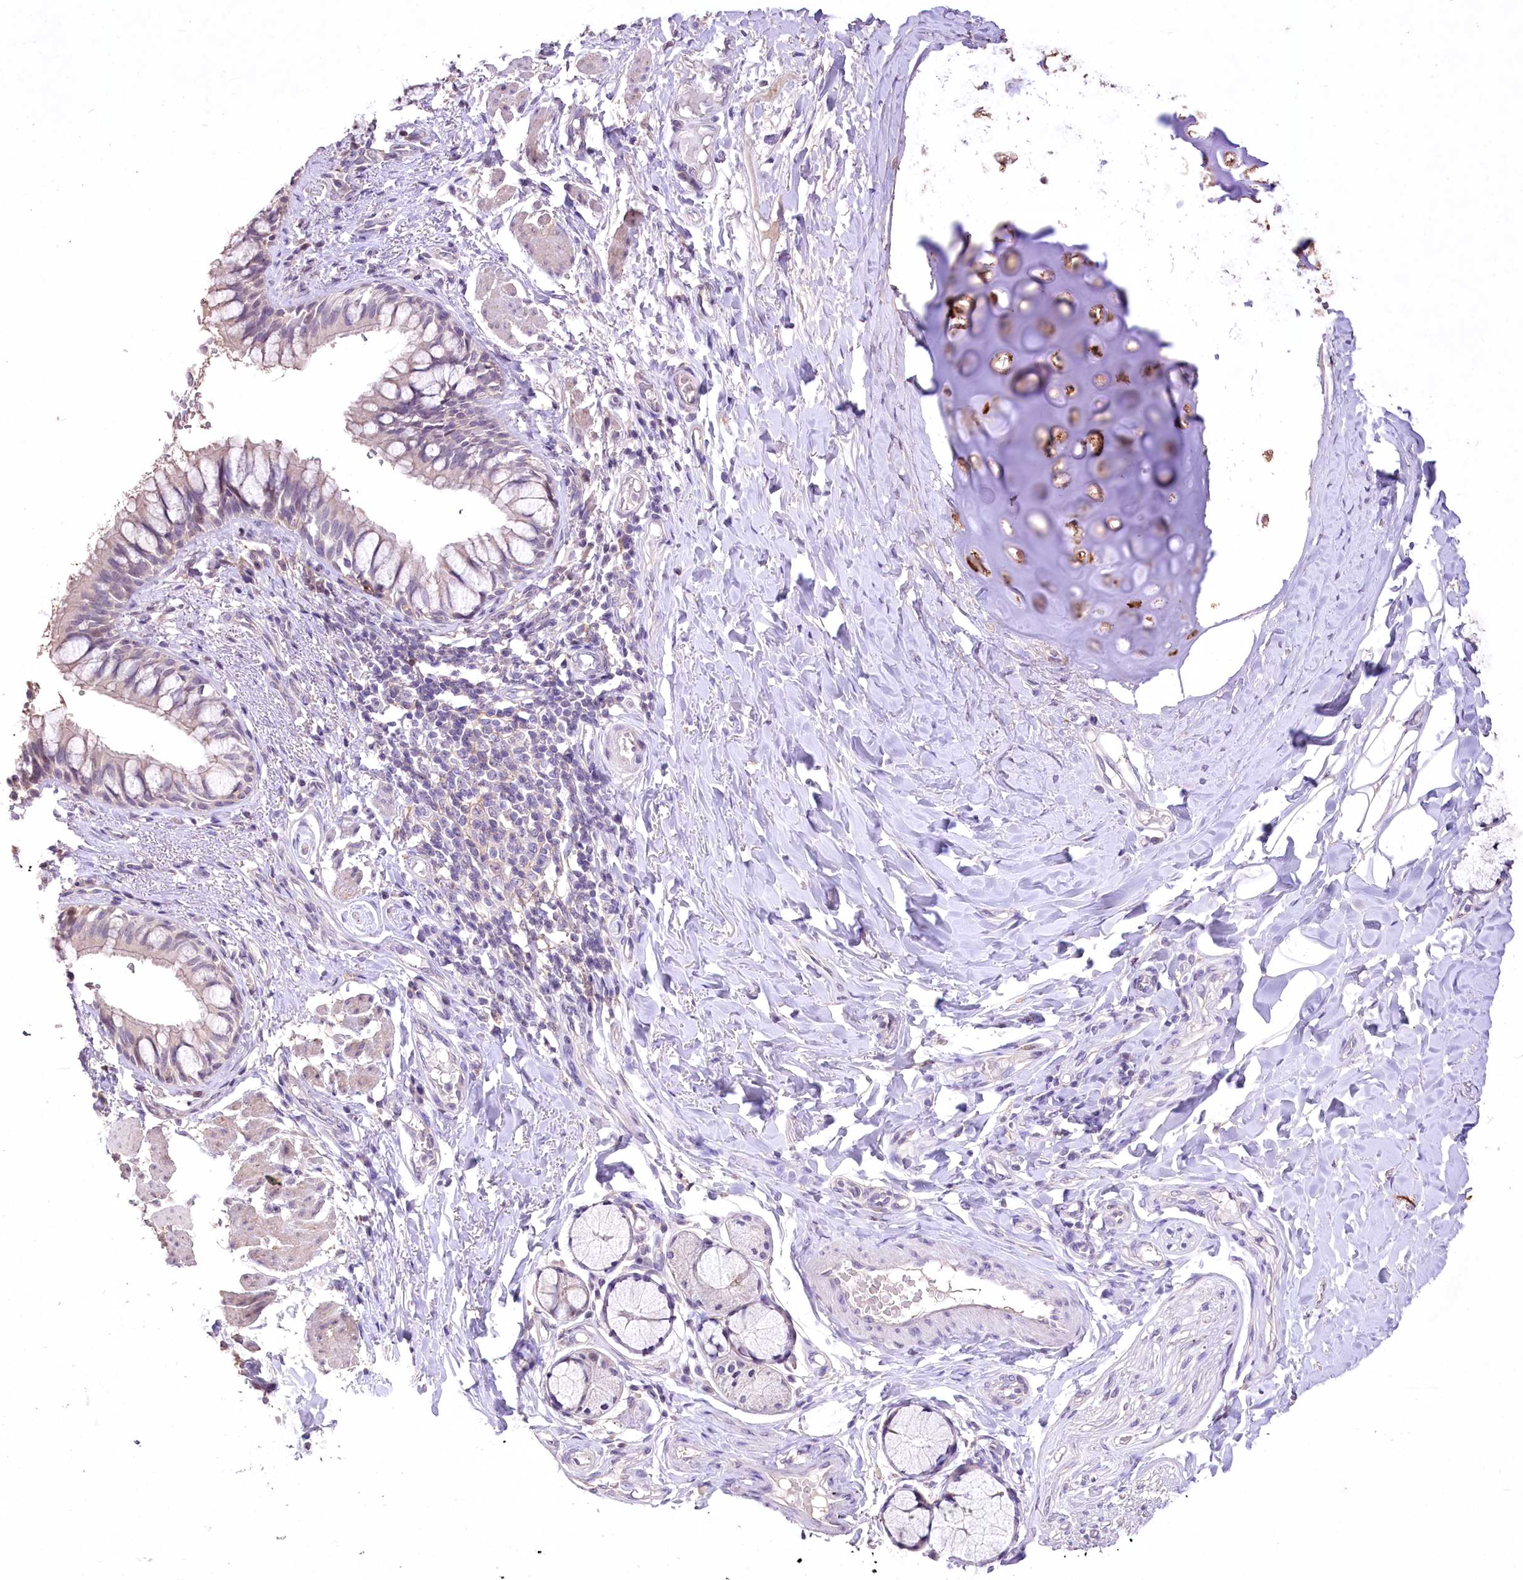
{"staining": {"intensity": "negative", "quantity": "none", "location": "none"}, "tissue": "bronchus", "cell_type": "Respiratory epithelial cells", "image_type": "normal", "snomed": [{"axis": "morphology", "description": "Normal tissue, NOS"}, {"axis": "topography", "description": "Cartilage tissue"}, {"axis": "topography", "description": "Bronchus"}], "caption": "This is an IHC image of normal bronchus. There is no positivity in respiratory epithelial cells.", "gene": "ENPP1", "patient": {"sex": "female", "age": 36}}